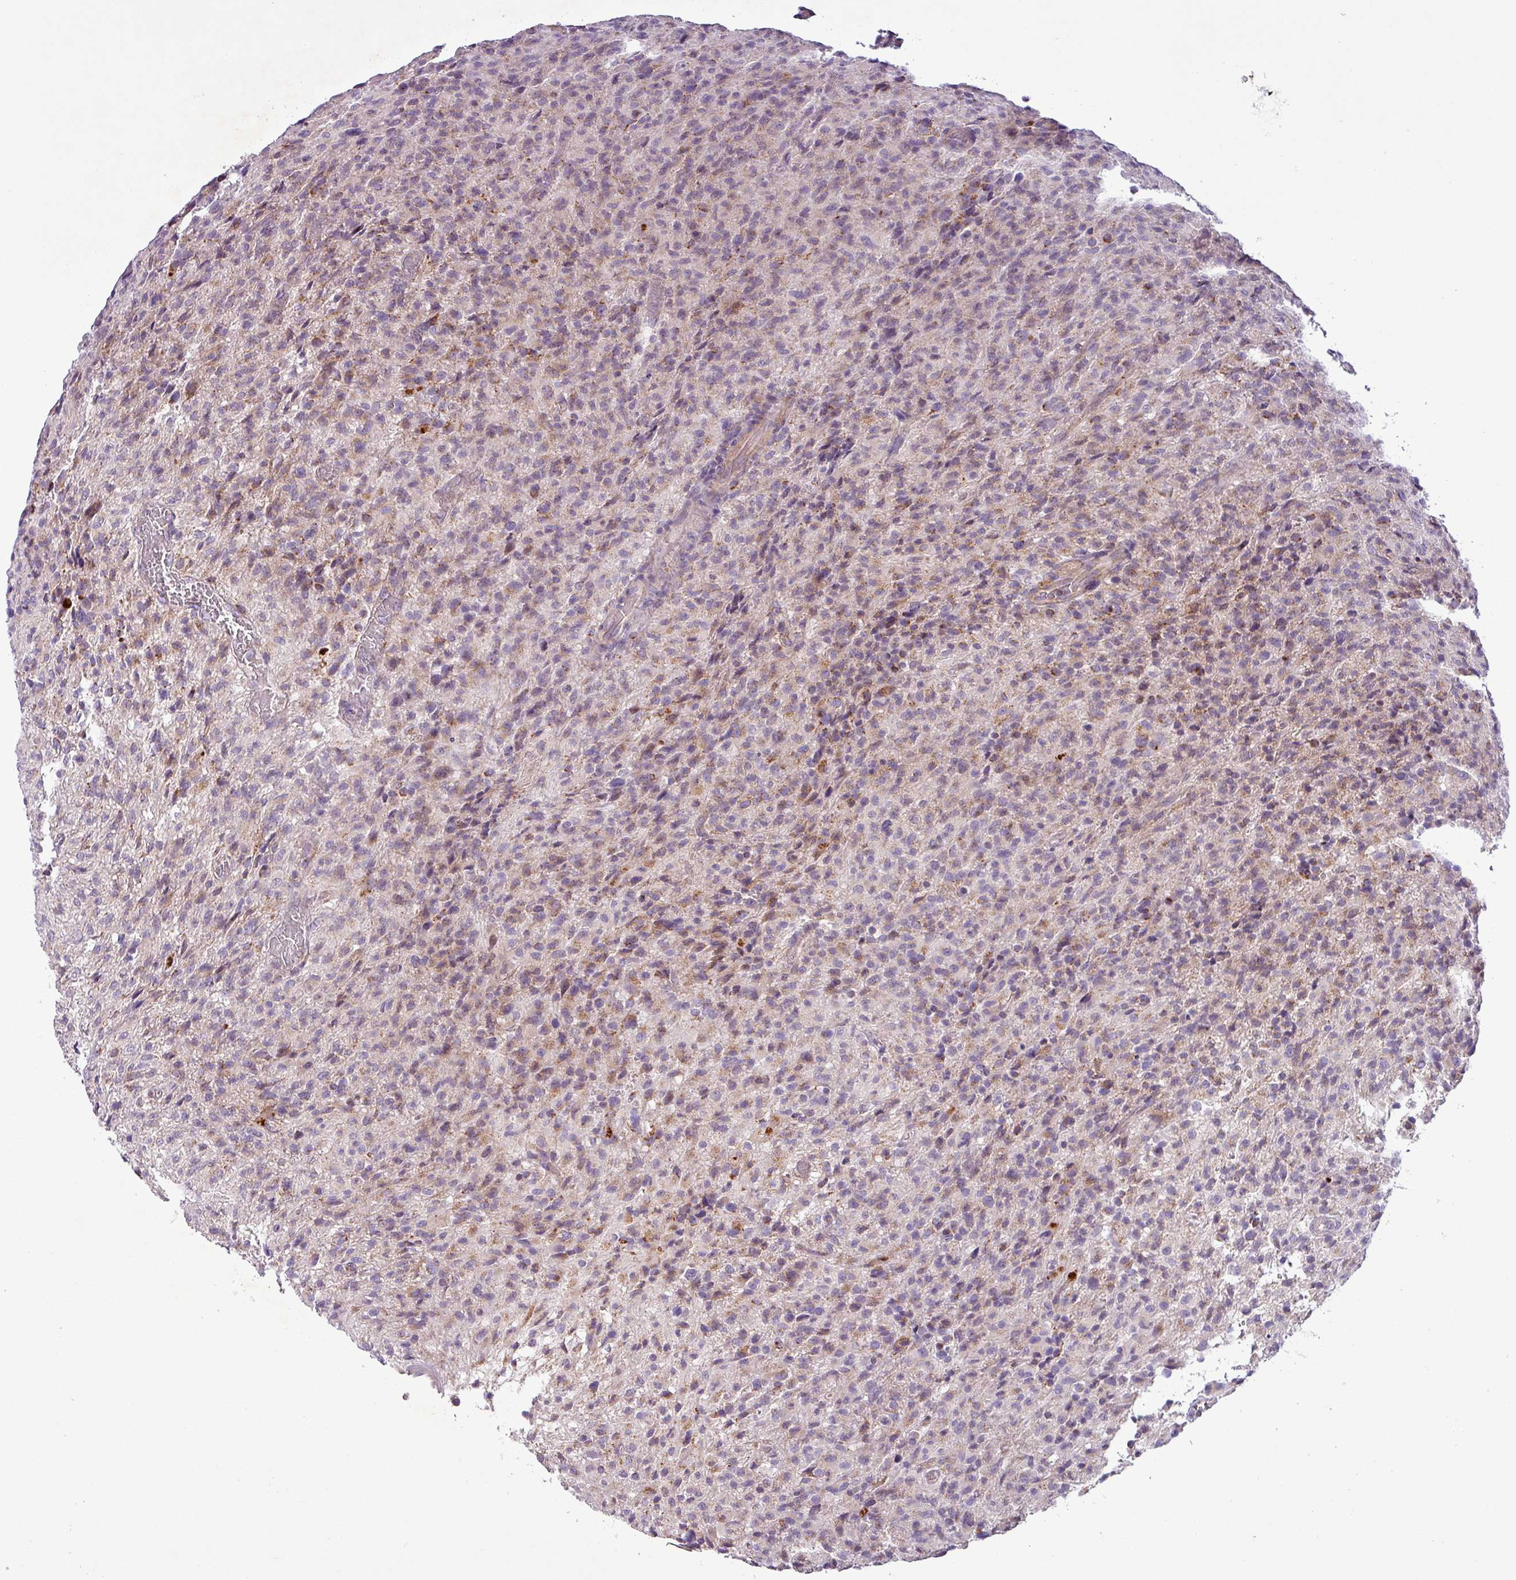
{"staining": {"intensity": "moderate", "quantity": "25%-75%", "location": "cytoplasmic/membranous"}, "tissue": "glioma", "cell_type": "Tumor cells", "image_type": "cancer", "snomed": [{"axis": "morphology", "description": "Glioma, malignant, High grade"}, {"axis": "topography", "description": "Brain"}], "caption": "Approximately 25%-75% of tumor cells in glioma reveal moderate cytoplasmic/membranous protein staining as visualized by brown immunohistochemical staining.", "gene": "PNMA6A", "patient": {"sex": "female", "age": 57}}